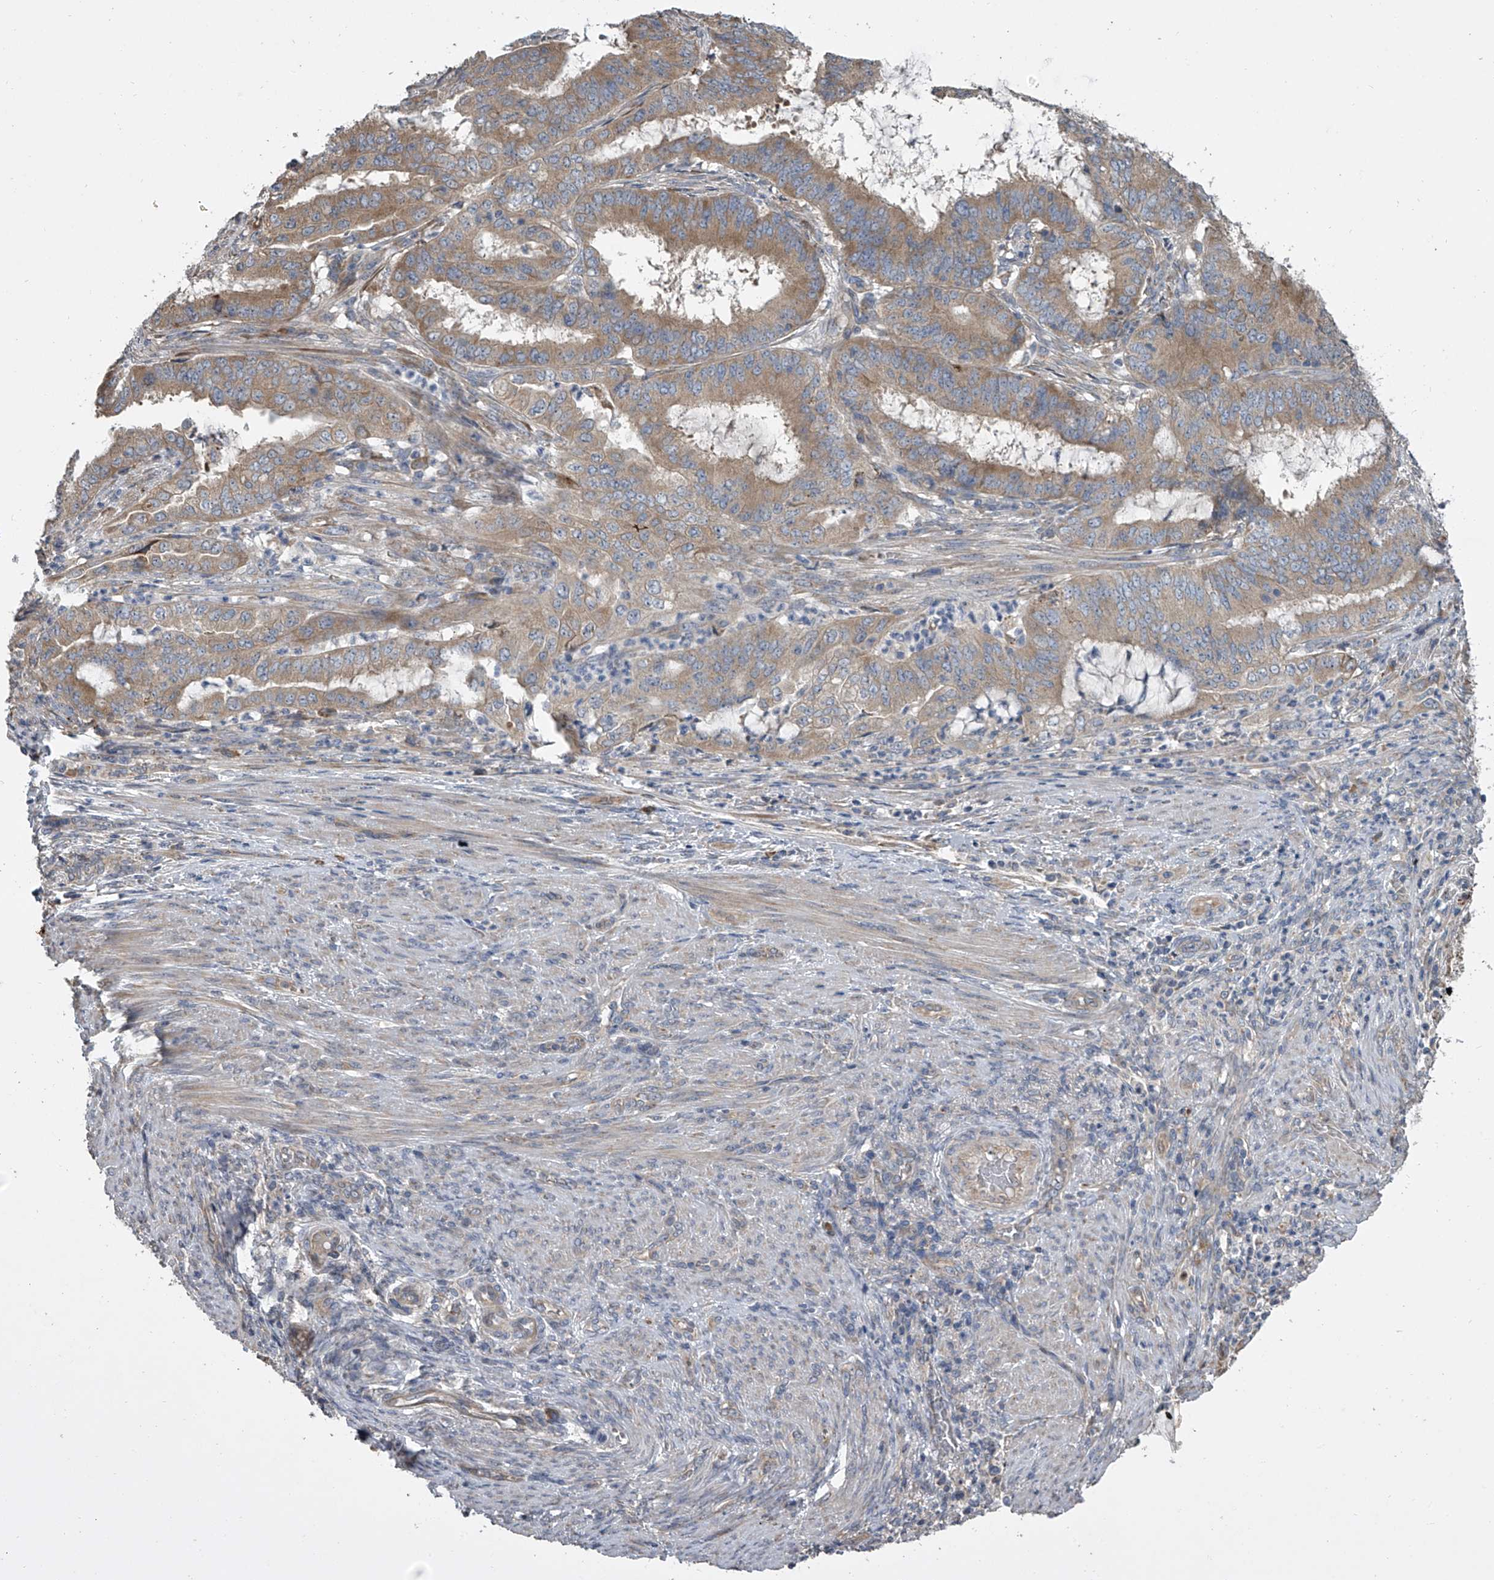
{"staining": {"intensity": "moderate", "quantity": ">75%", "location": "cytoplasmic/membranous"}, "tissue": "endometrial cancer", "cell_type": "Tumor cells", "image_type": "cancer", "snomed": [{"axis": "morphology", "description": "Adenocarcinoma, NOS"}, {"axis": "topography", "description": "Endometrium"}], "caption": "Immunohistochemistry (IHC) (DAB (3,3'-diaminobenzidine)) staining of adenocarcinoma (endometrial) demonstrates moderate cytoplasmic/membranous protein staining in about >75% of tumor cells.", "gene": "DOCK9", "patient": {"sex": "female", "age": 51}}